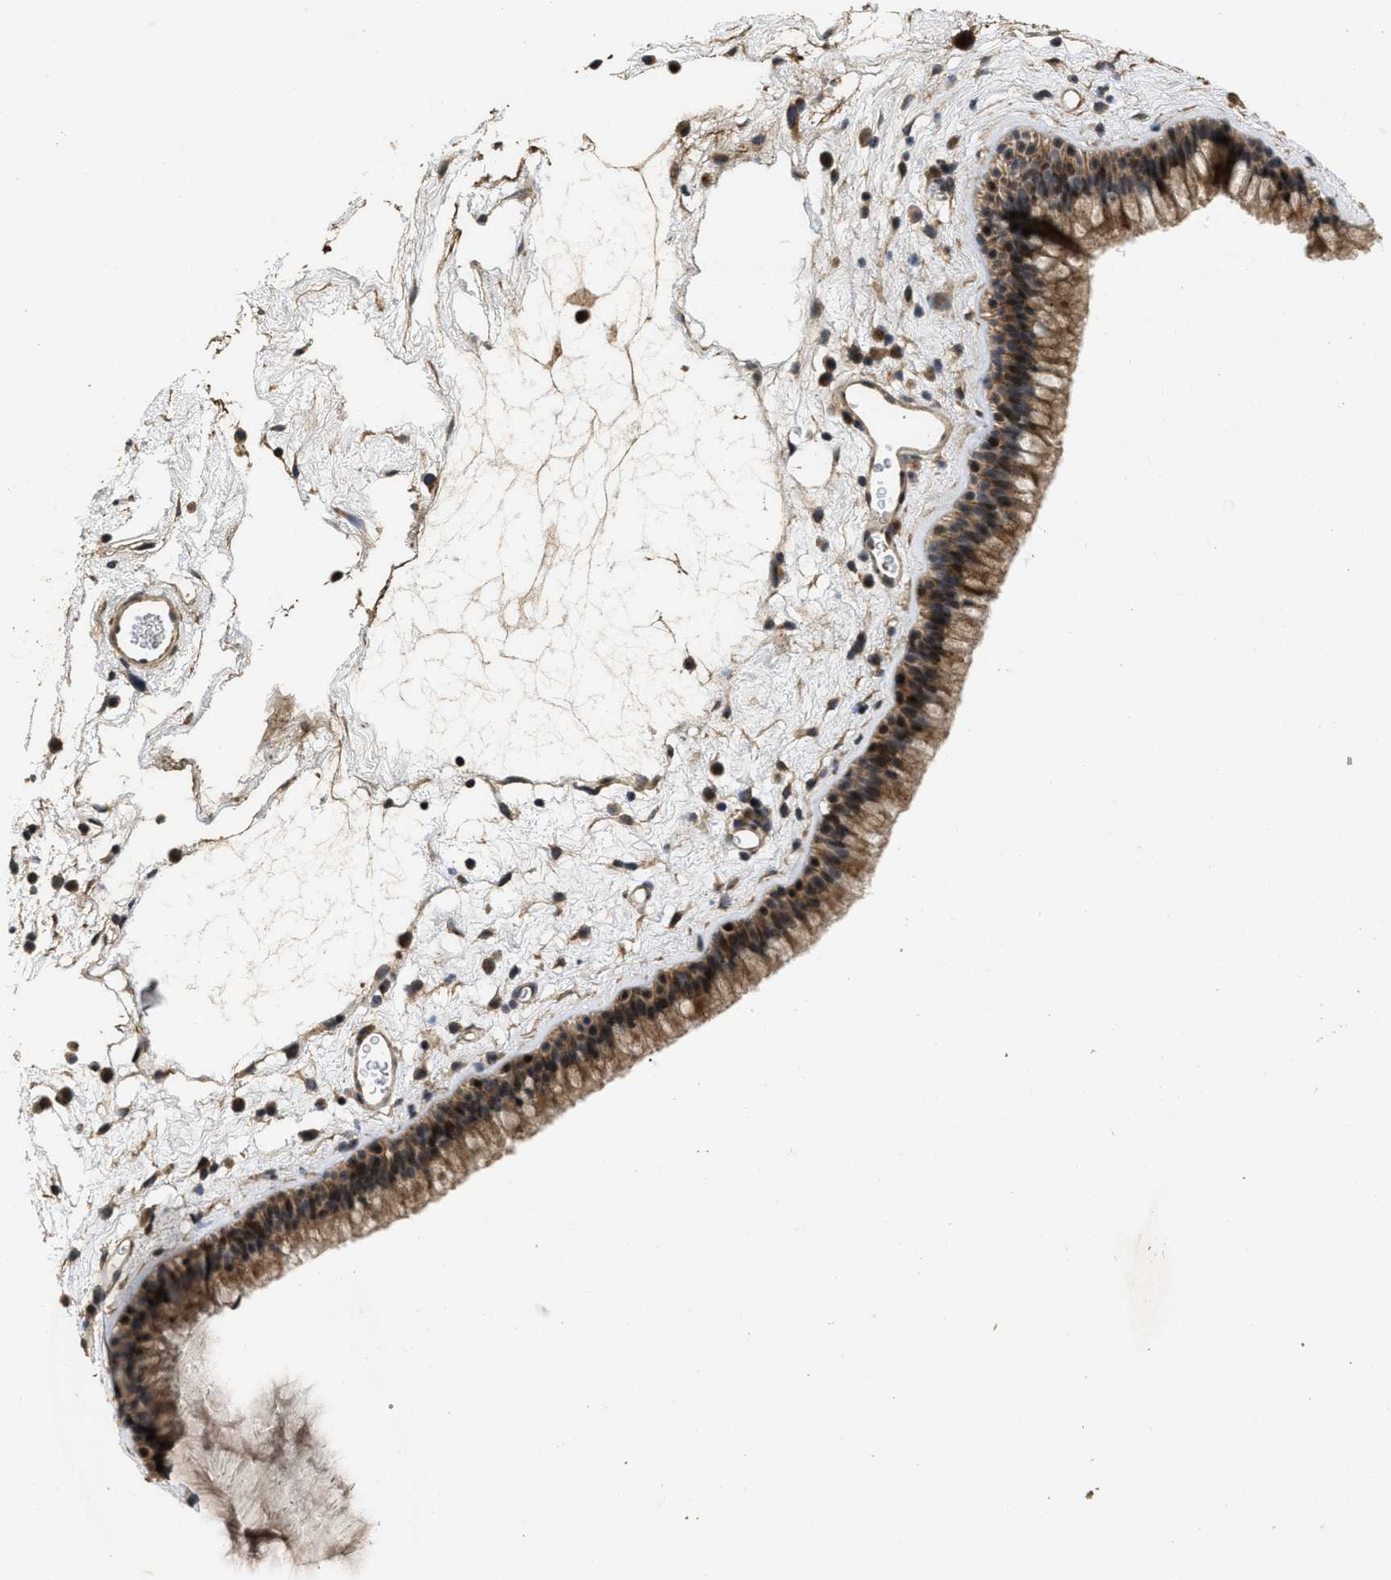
{"staining": {"intensity": "moderate", "quantity": ">75%", "location": "cytoplasmic/membranous,nuclear"}, "tissue": "nasopharynx", "cell_type": "Respiratory epithelial cells", "image_type": "normal", "snomed": [{"axis": "morphology", "description": "Normal tissue, NOS"}, {"axis": "morphology", "description": "Inflammation, NOS"}, {"axis": "topography", "description": "Nasopharynx"}], "caption": "High-power microscopy captured an IHC image of unremarkable nasopharynx, revealing moderate cytoplasmic/membranous,nuclear staining in approximately >75% of respiratory epithelial cells.", "gene": "CBR3", "patient": {"sex": "male", "age": 48}}